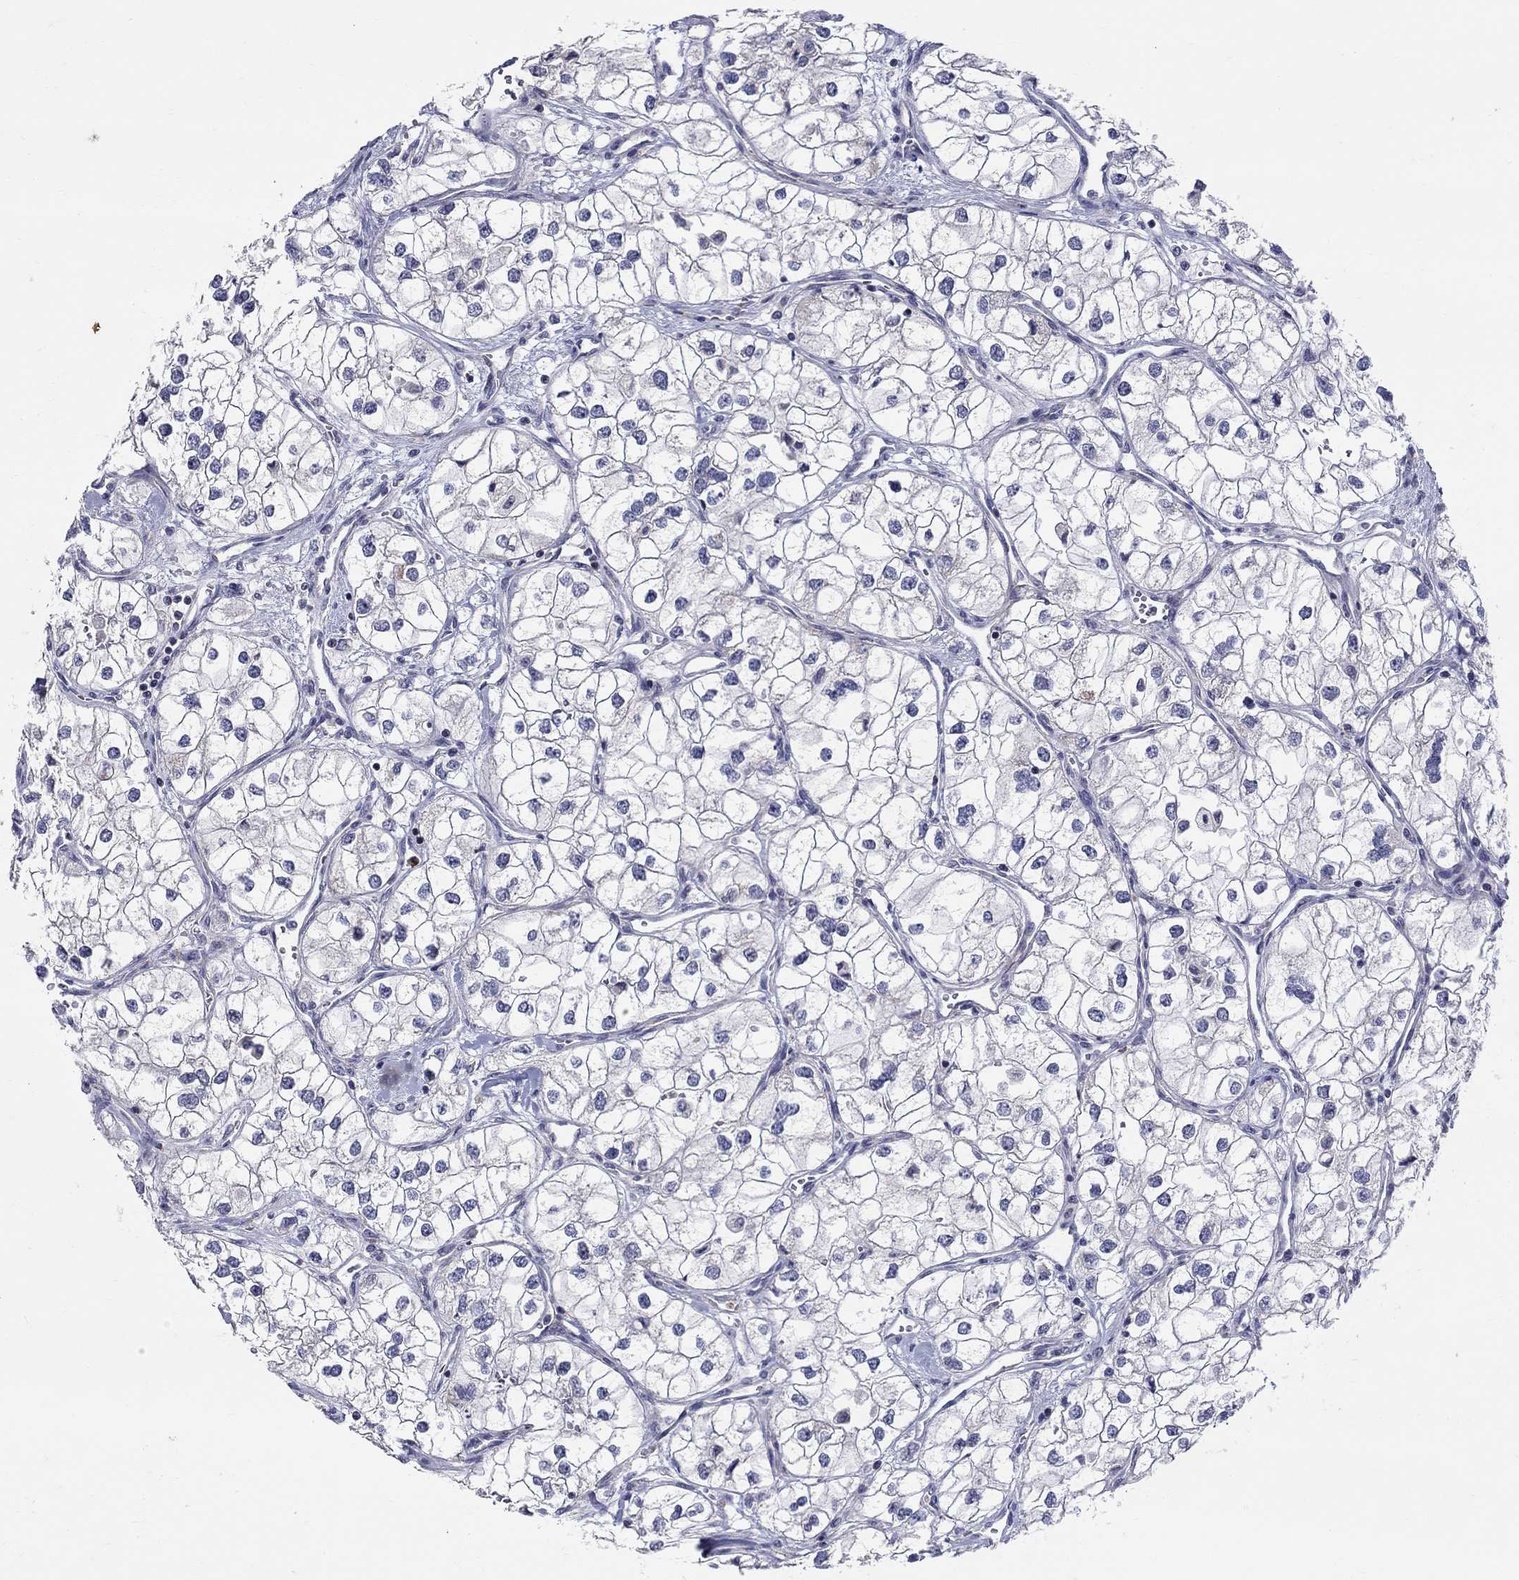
{"staining": {"intensity": "negative", "quantity": "none", "location": "none"}, "tissue": "renal cancer", "cell_type": "Tumor cells", "image_type": "cancer", "snomed": [{"axis": "morphology", "description": "Adenocarcinoma, NOS"}, {"axis": "topography", "description": "Kidney"}], "caption": "Immunohistochemistry image of adenocarcinoma (renal) stained for a protein (brown), which demonstrates no positivity in tumor cells.", "gene": "HMX2", "patient": {"sex": "male", "age": 59}}